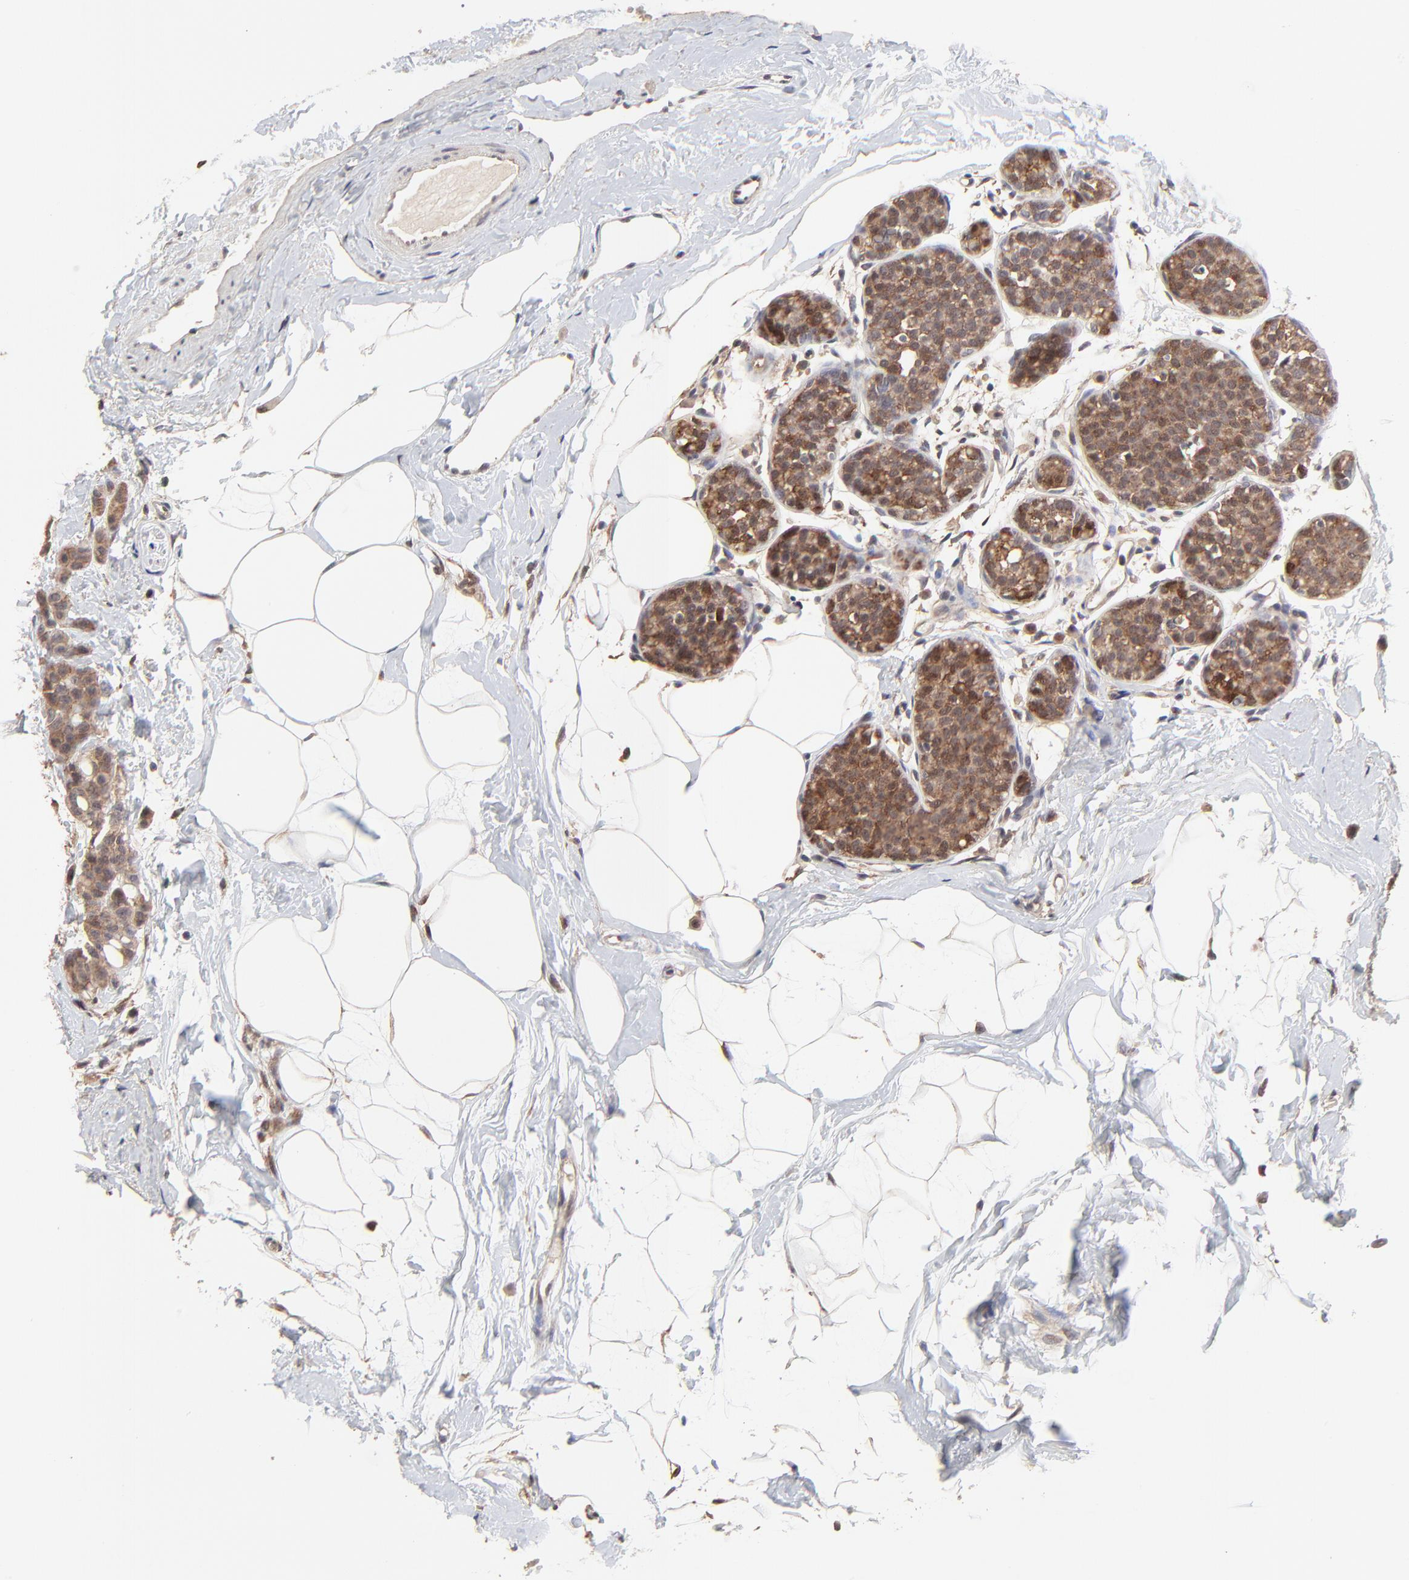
{"staining": {"intensity": "strong", "quantity": ">75%", "location": "cytoplasmic/membranous,nuclear"}, "tissue": "breast cancer", "cell_type": "Tumor cells", "image_type": "cancer", "snomed": [{"axis": "morphology", "description": "Lobular carcinoma, in situ"}, {"axis": "morphology", "description": "Lobular carcinoma"}, {"axis": "topography", "description": "Breast"}], "caption": "IHC (DAB) staining of human breast lobular carcinoma shows strong cytoplasmic/membranous and nuclear protein expression in about >75% of tumor cells.", "gene": "FRMD8", "patient": {"sex": "female", "age": 41}}